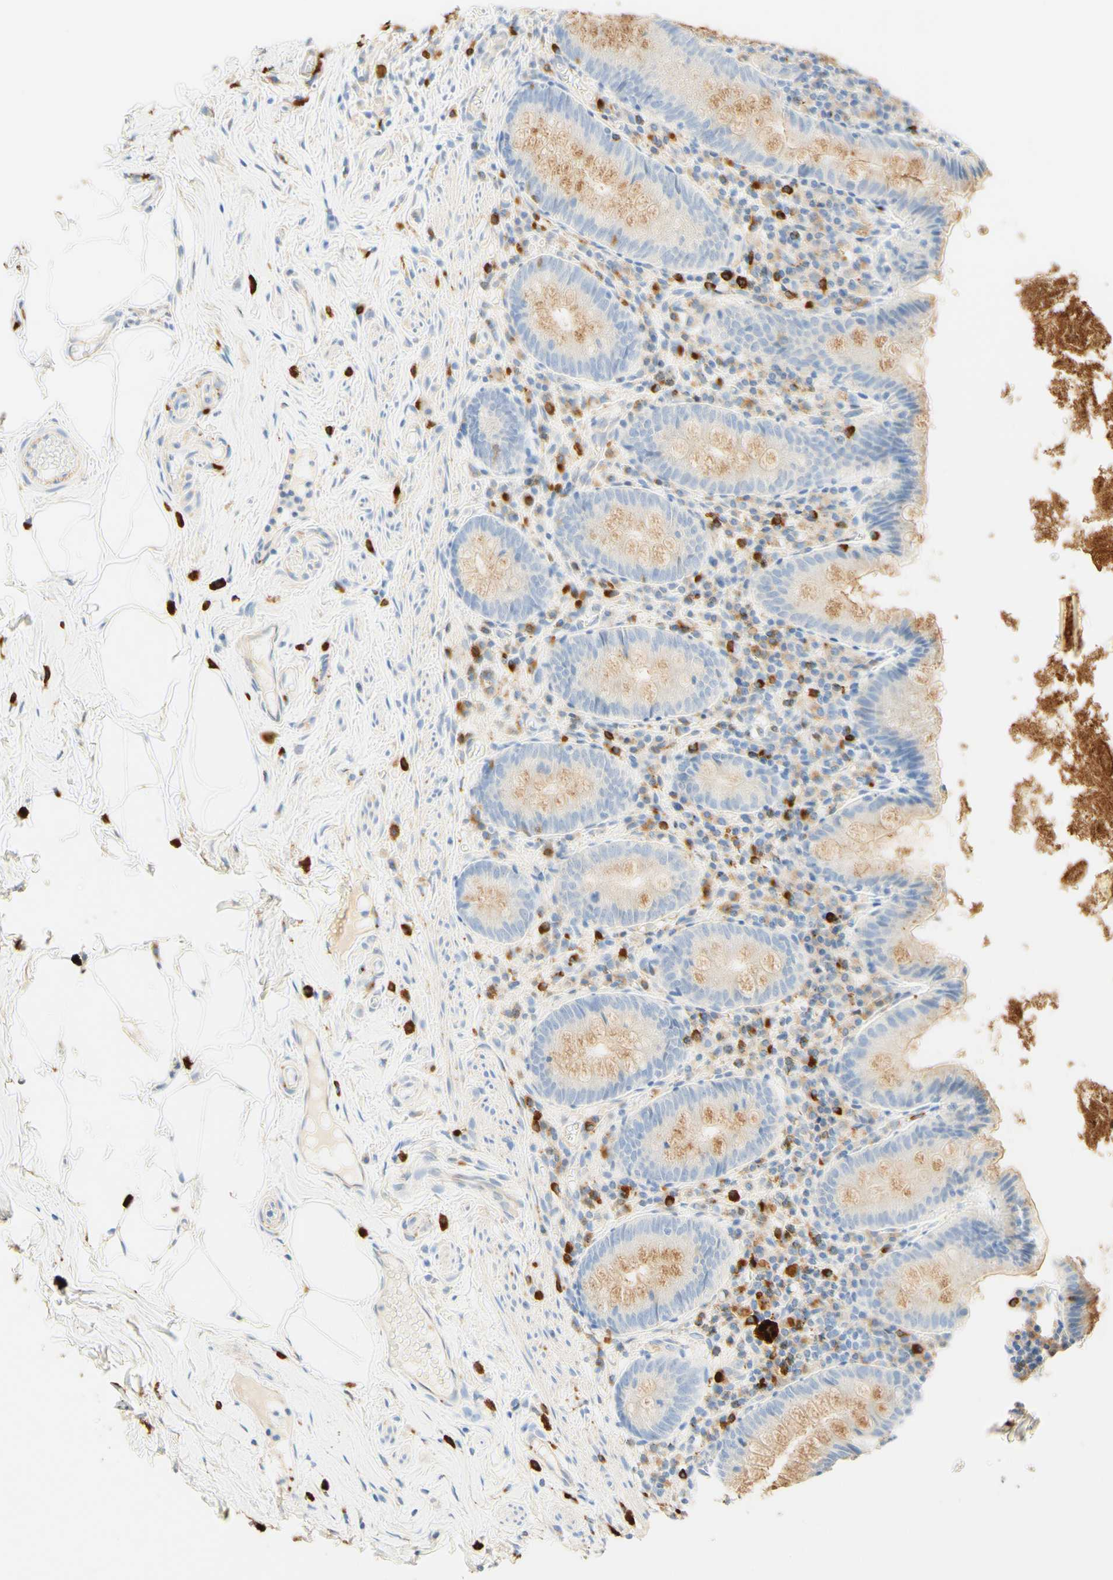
{"staining": {"intensity": "weak", "quantity": "25%-75%", "location": "cytoplasmic/membranous"}, "tissue": "appendix", "cell_type": "Glandular cells", "image_type": "normal", "snomed": [{"axis": "morphology", "description": "Normal tissue, NOS"}, {"axis": "topography", "description": "Appendix"}], "caption": "Immunohistochemistry image of unremarkable appendix: human appendix stained using immunohistochemistry (IHC) demonstrates low levels of weak protein expression localized specifically in the cytoplasmic/membranous of glandular cells, appearing as a cytoplasmic/membranous brown color.", "gene": "CD63", "patient": {"sex": "male", "age": 52}}